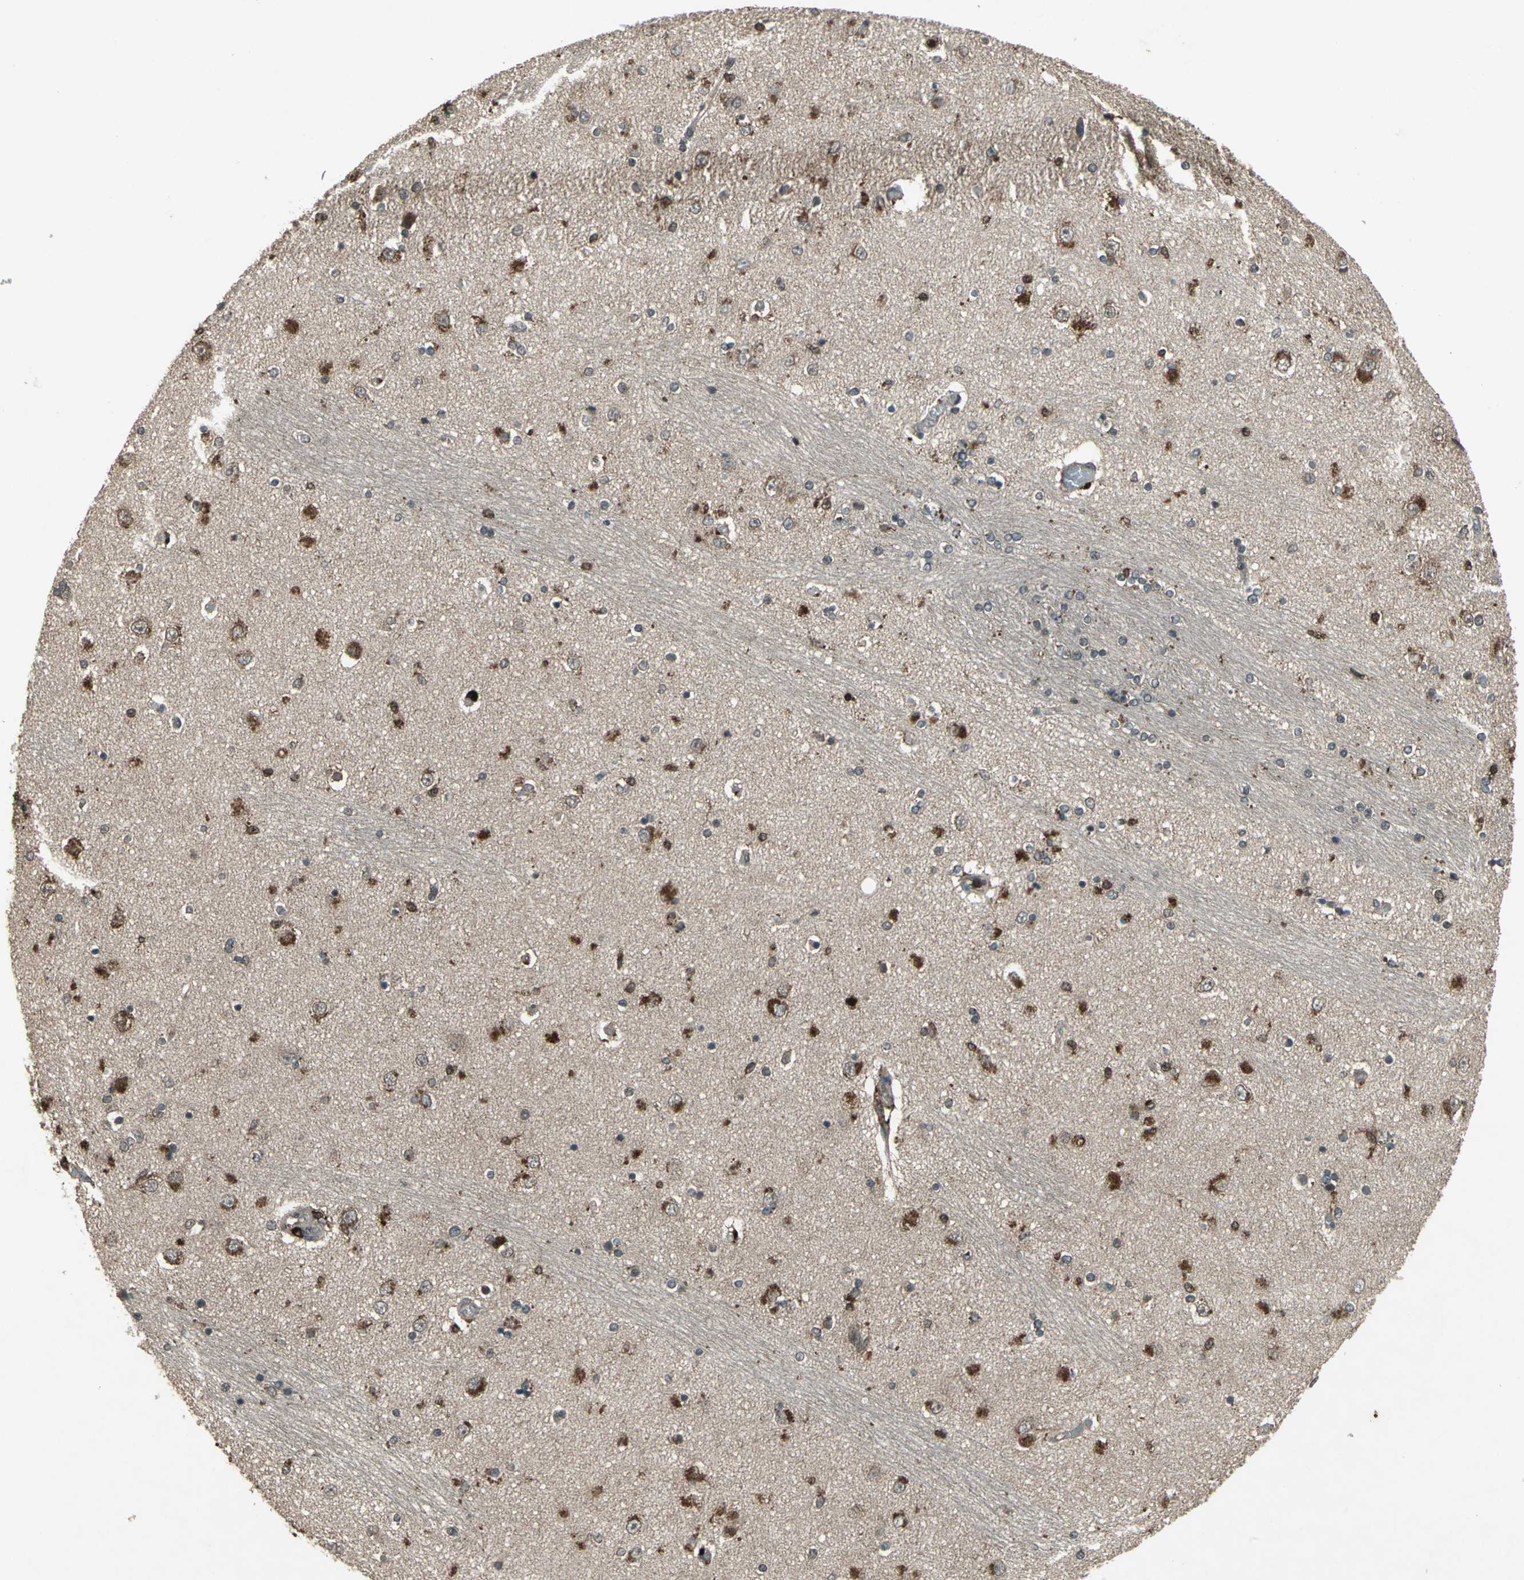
{"staining": {"intensity": "negative", "quantity": "none", "location": "none"}, "tissue": "hippocampus", "cell_type": "Glial cells", "image_type": "normal", "snomed": [{"axis": "morphology", "description": "Normal tissue, NOS"}, {"axis": "topography", "description": "Hippocampus"}], "caption": "Image shows no significant protein positivity in glial cells of unremarkable hippocampus.", "gene": "PYCARD", "patient": {"sex": "female", "age": 54}}